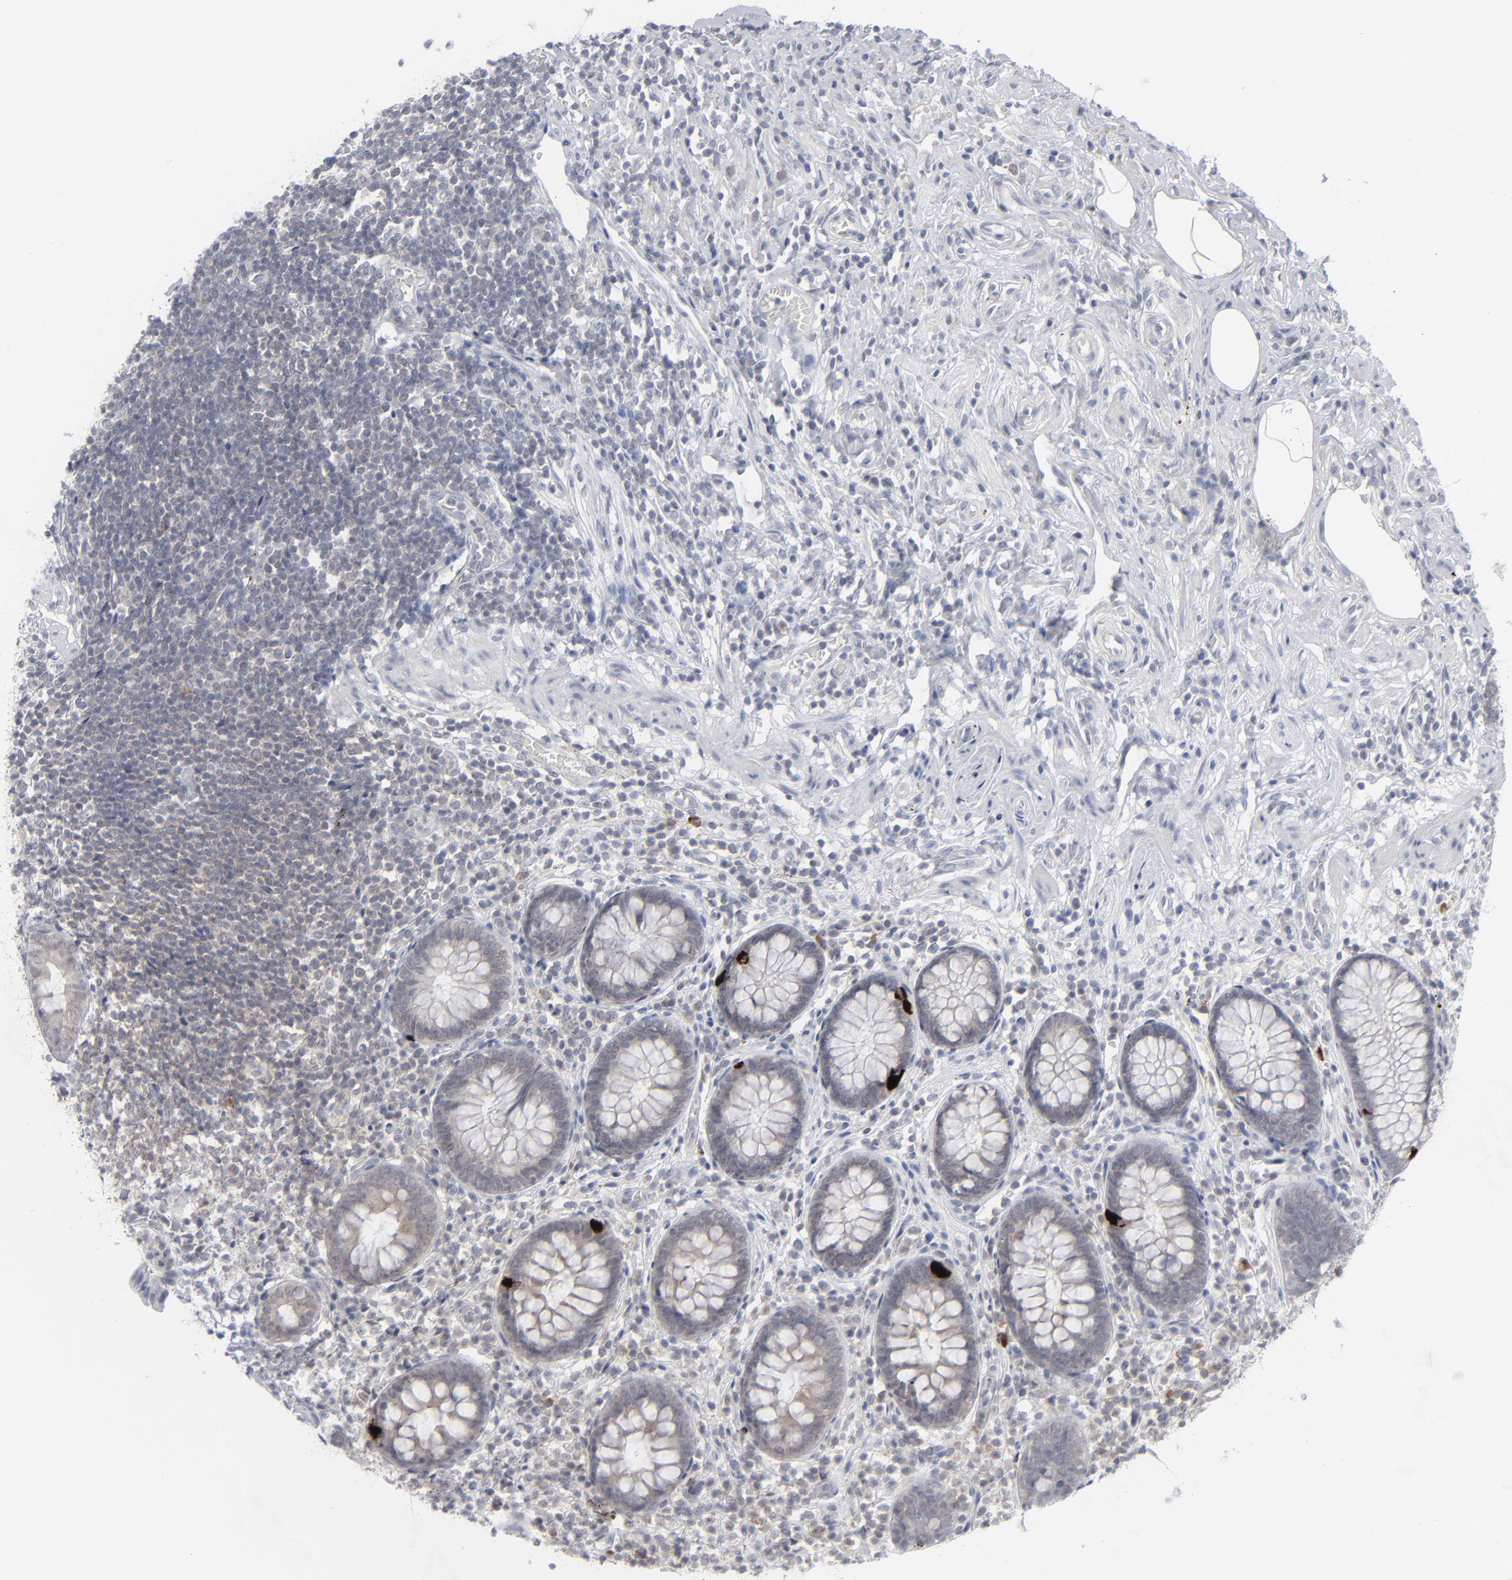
{"staining": {"intensity": "weak", "quantity": "<25%", "location": "cytoplasmic/membranous,nuclear"}, "tissue": "appendix", "cell_type": "Glandular cells", "image_type": "normal", "snomed": [{"axis": "morphology", "description": "Normal tissue, NOS"}, {"axis": "topography", "description": "Appendix"}], "caption": "High power microscopy histopathology image of an IHC image of unremarkable appendix, revealing no significant positivity in glandular cells.", "gene": "NUP88", "patient": {"sex": "male", "age": 38}}